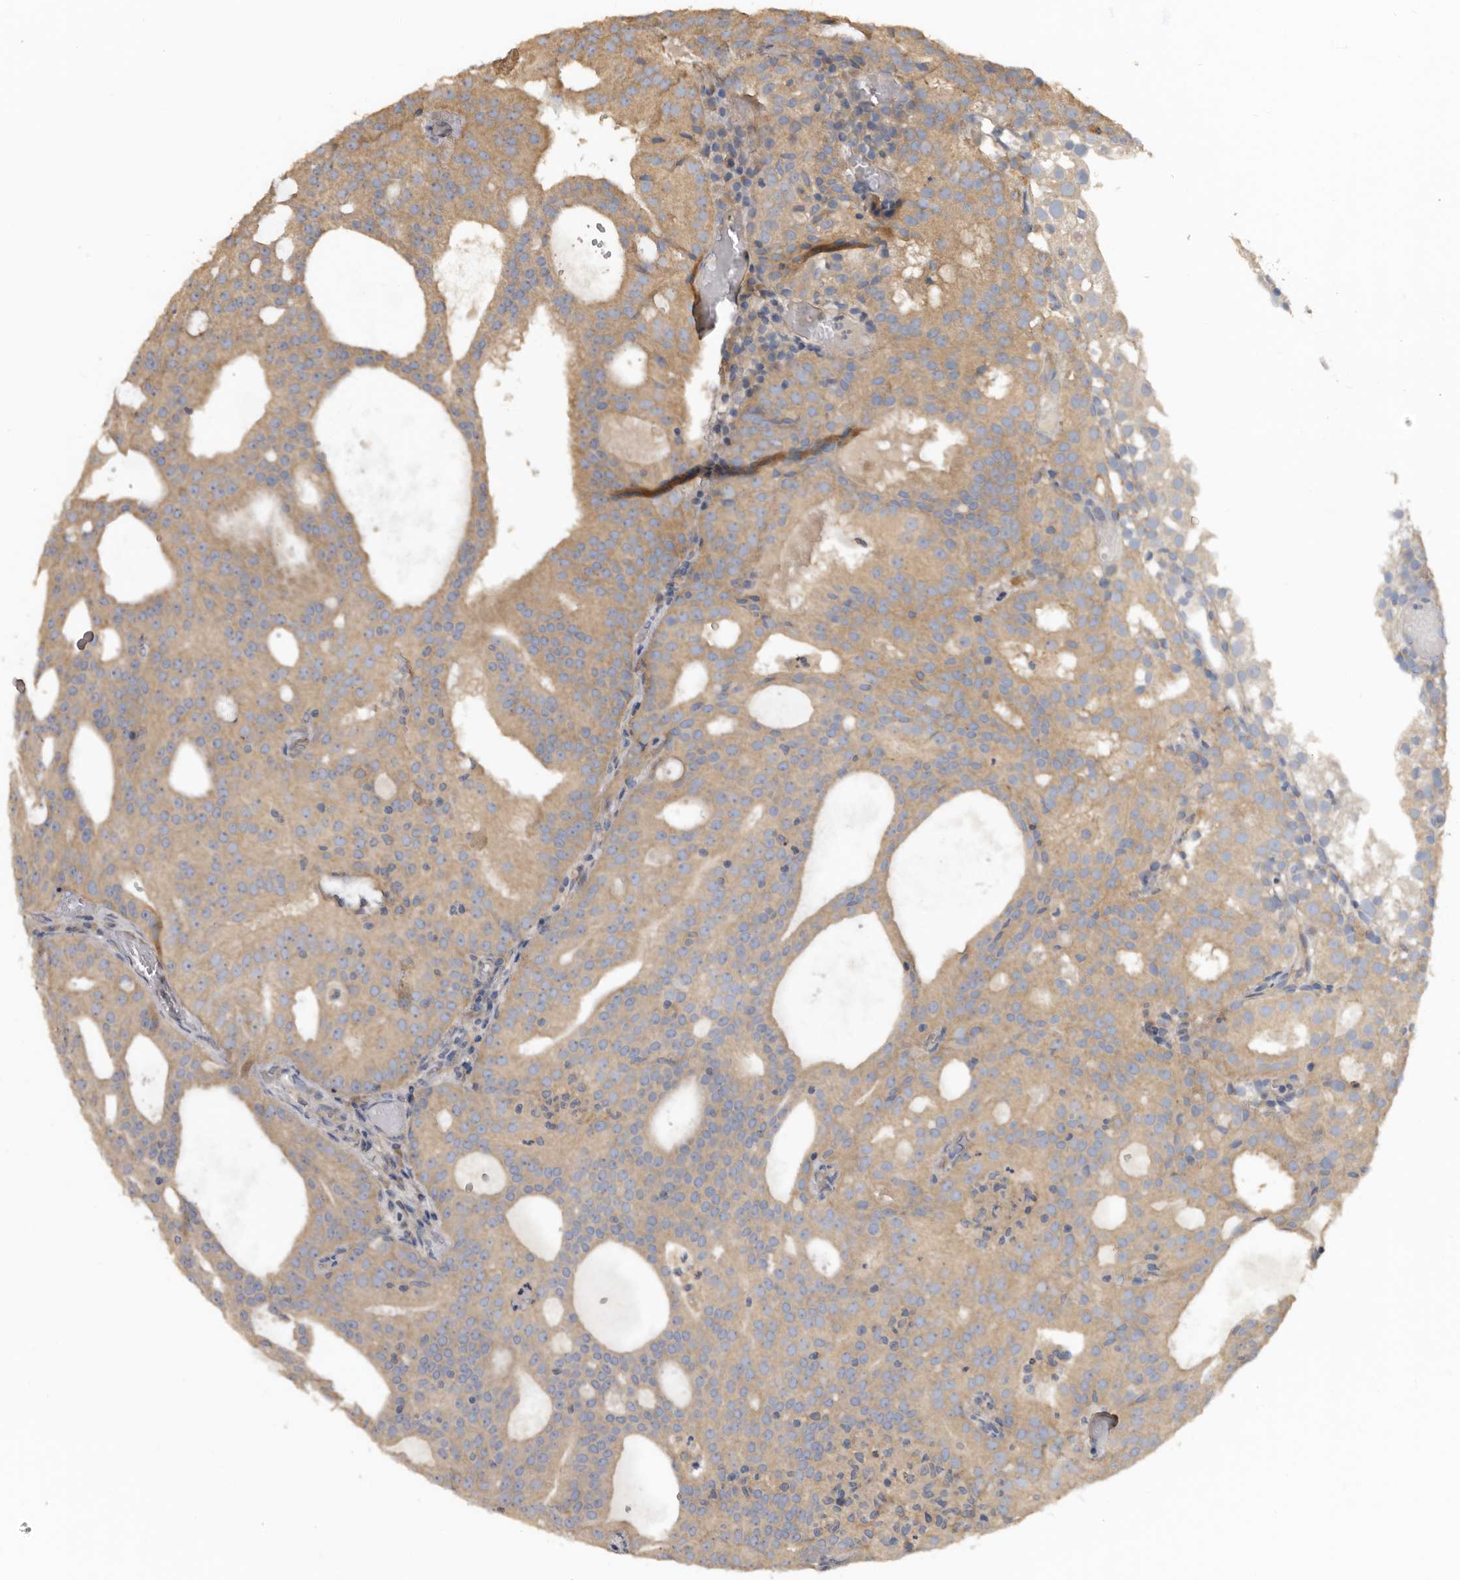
{"staining": {"intensity": "moderate", "quantity": ">75%", "location": "cytoplasmic/membranous"}, "tissue": "prostate cancer", "cell_type": "Tumor cells", "image_type": "cancer", "snomed": [{"axis": "morphology", "description": "Adenocarcinoma, Medium grade"}, {"axis": "topography", "description": "Prostate"}], "caption": "Moderate cytoplasmic/membranous protein staining is present in approximately >75% of tumor cells in prostate cancer (adenocarcinoma (medium-grade)).", "gene": "FLCN", "patient": {"sex": "male", "age": 88}}